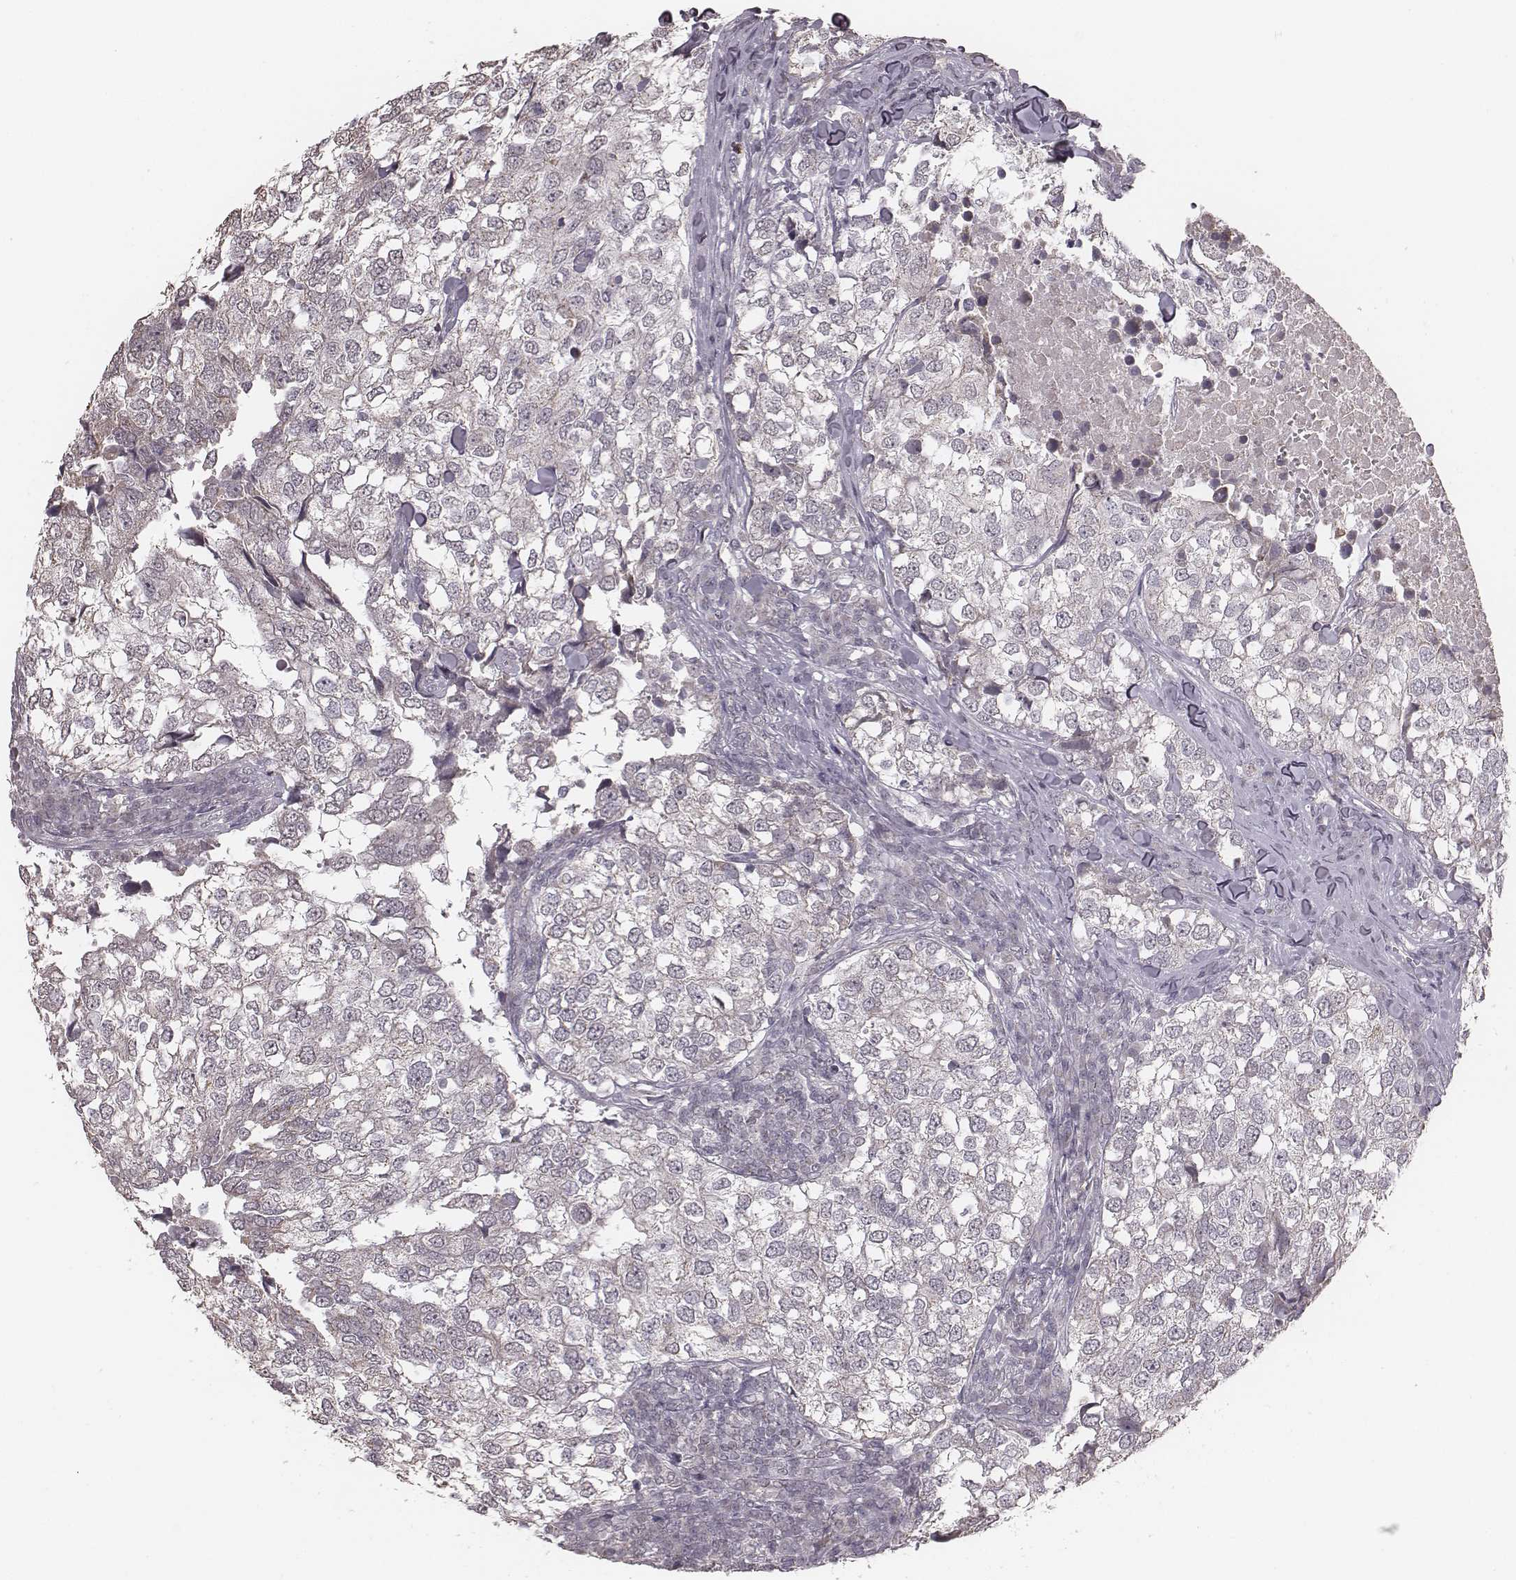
{"staining": {"intensity": "negative", "quantity": "none", "location": "none"}, "tissue": "breast cancer", "cell_type": "Tumor cells", "image_type": "cancer", "snomed": [{"axis": "morphology", "description": "Duct carcinoma"}, {"axis": "topography", "description": "Breast"}], "caption": "A high-resolution micrograph shows immunohistochemistry staining of breast cancer, which shows no significant expression in tumor cells.", "gene": "SLC7A4", "patient": {"sex": "female", "age": 30}}